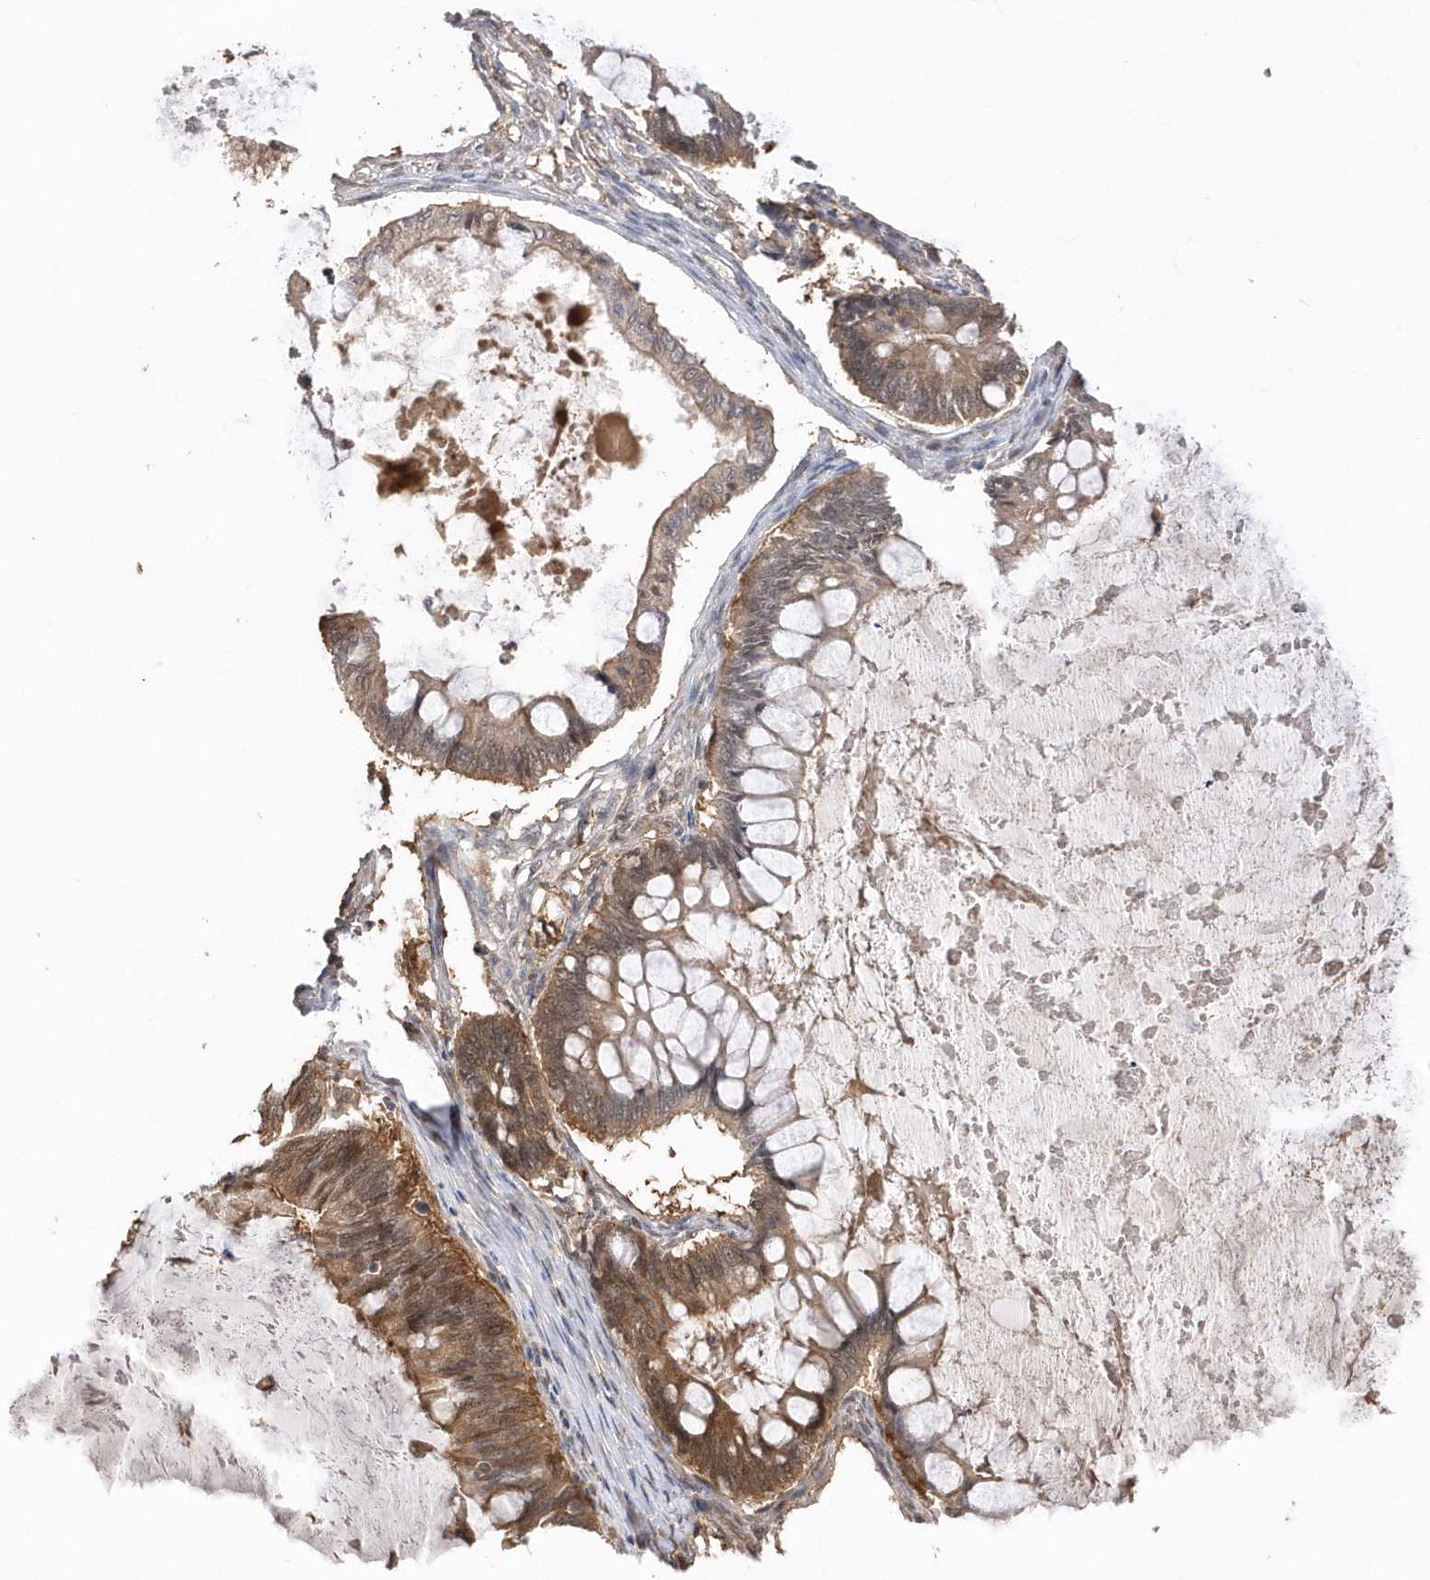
{"staining": {"intensity": "moderate", "quantity": ">75%", "location": "cytoplasmic/membranous,nuclear"}, "tissue": "ovarian cancer", "cell_type": "Tumor cells", "image_type": "cancer", "snomed": [{"axis": "morphology", "description": "Cystadenocarcinoma, mucinous, NOS"}, {"axis": "topography", "description": "Ovary"}], "caption": "Mucinous cystadenocarcinoma (ovarian) stained with immunohistochemistry (IHC) demonstrates moderate cytoplasmic/membranous and nuclear positivity in about >75% of tumor cells.", "gene": "RPE", "patient": {"sex": "female", "age": 61}}